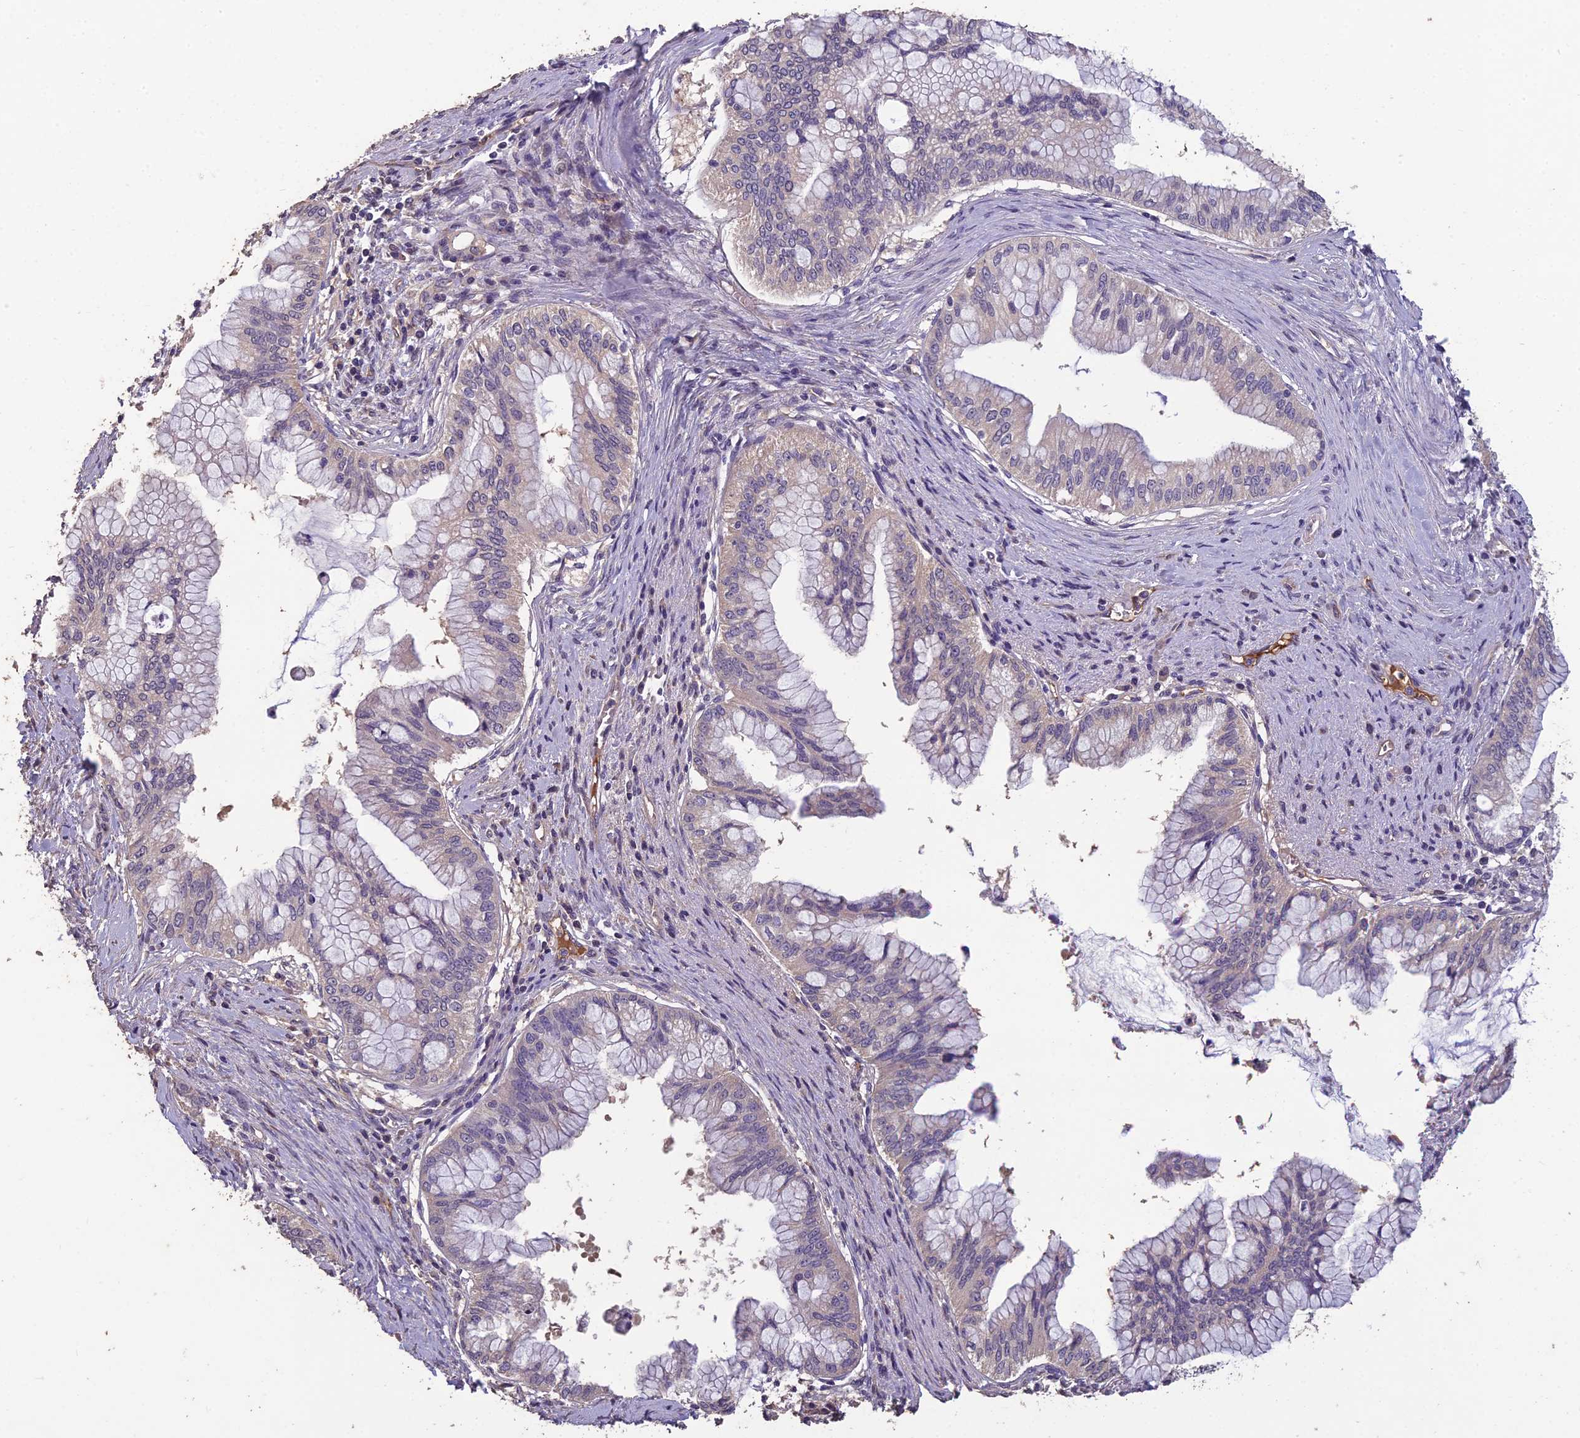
{"staining": {"intensity": "weak", "quantity": "<25%", "location": "cytoplasmic/membranous"}, "tissue": "pancreatic cancer", "cell_type": "Tumor cells", "image_type": "cancer", "snomed": [{"axis": "morphology", "description": "Adenocarcinoma, NOS"}, {"axis": "topography", "description": "Pancreas"}], "caption": "This is an immunohistochemistry micrograph of human pancreatic adenocarcinoma. There is no expression in tumor cells.", "gene": "CEACAM16", "patient": {"sex": "male", "age": 46}}